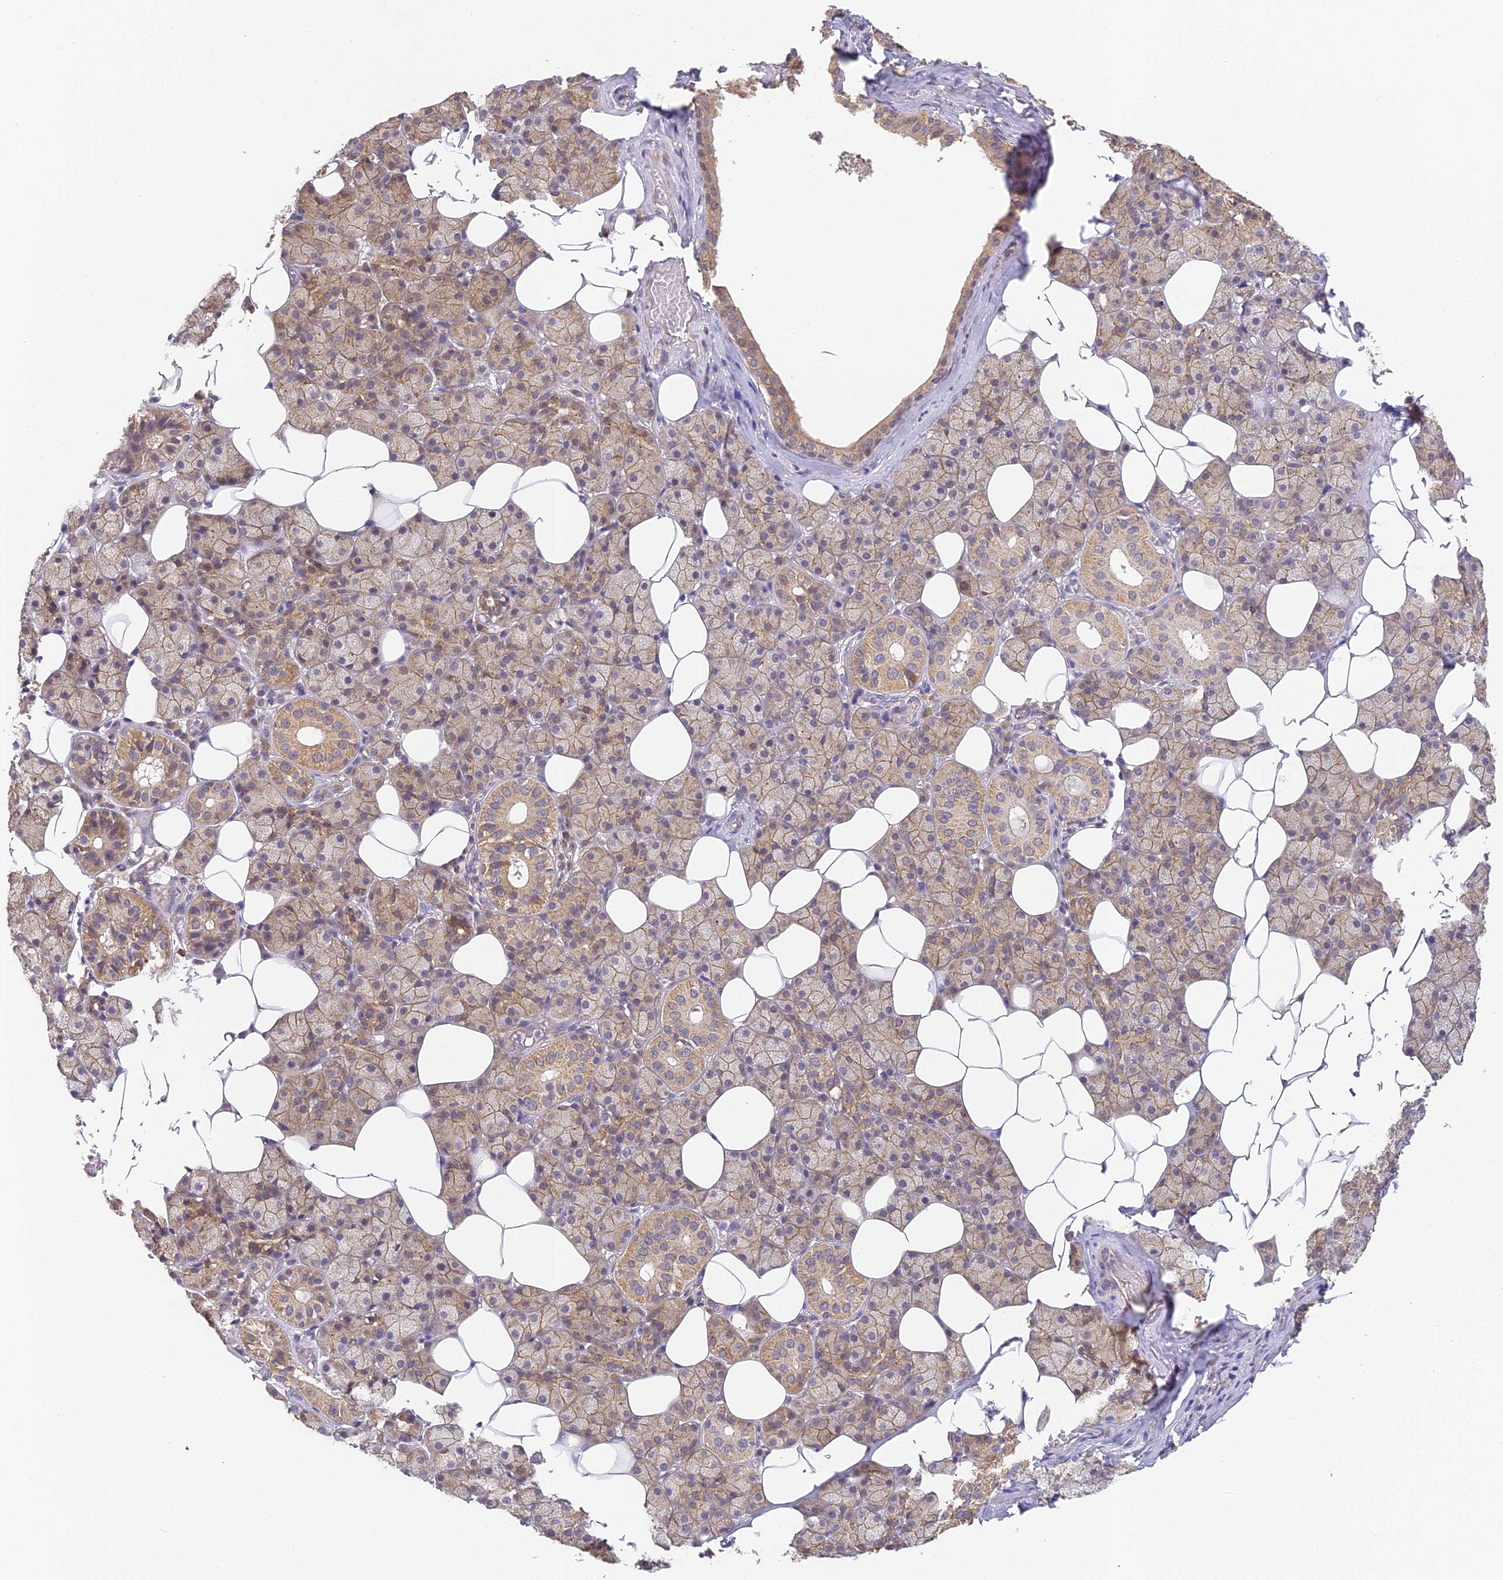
{"staining": {"intensity": "moderate", "quantity": "25%-75%", "location": "cytoplasmic/membranous"}, "tissue": "salivary gland", "cell_type": "Glandular cells", "image_type": "normal", "snomed": [{"axis": "morphology", "description": "Normal tissue, NOS"}, {"axis": "topography", "description": "Salivary gland"}], "caption": "Immunohistochemistry (IHC) micrograph of benign human salivary gland stained for a protein (brown), which exhibits medium levels of moderate cytoplasmic/membranous positivity in approximately 25%-75% of glandular cells.", "gene": "YAE1", "patient": {"sex": "female", "age": 33}}